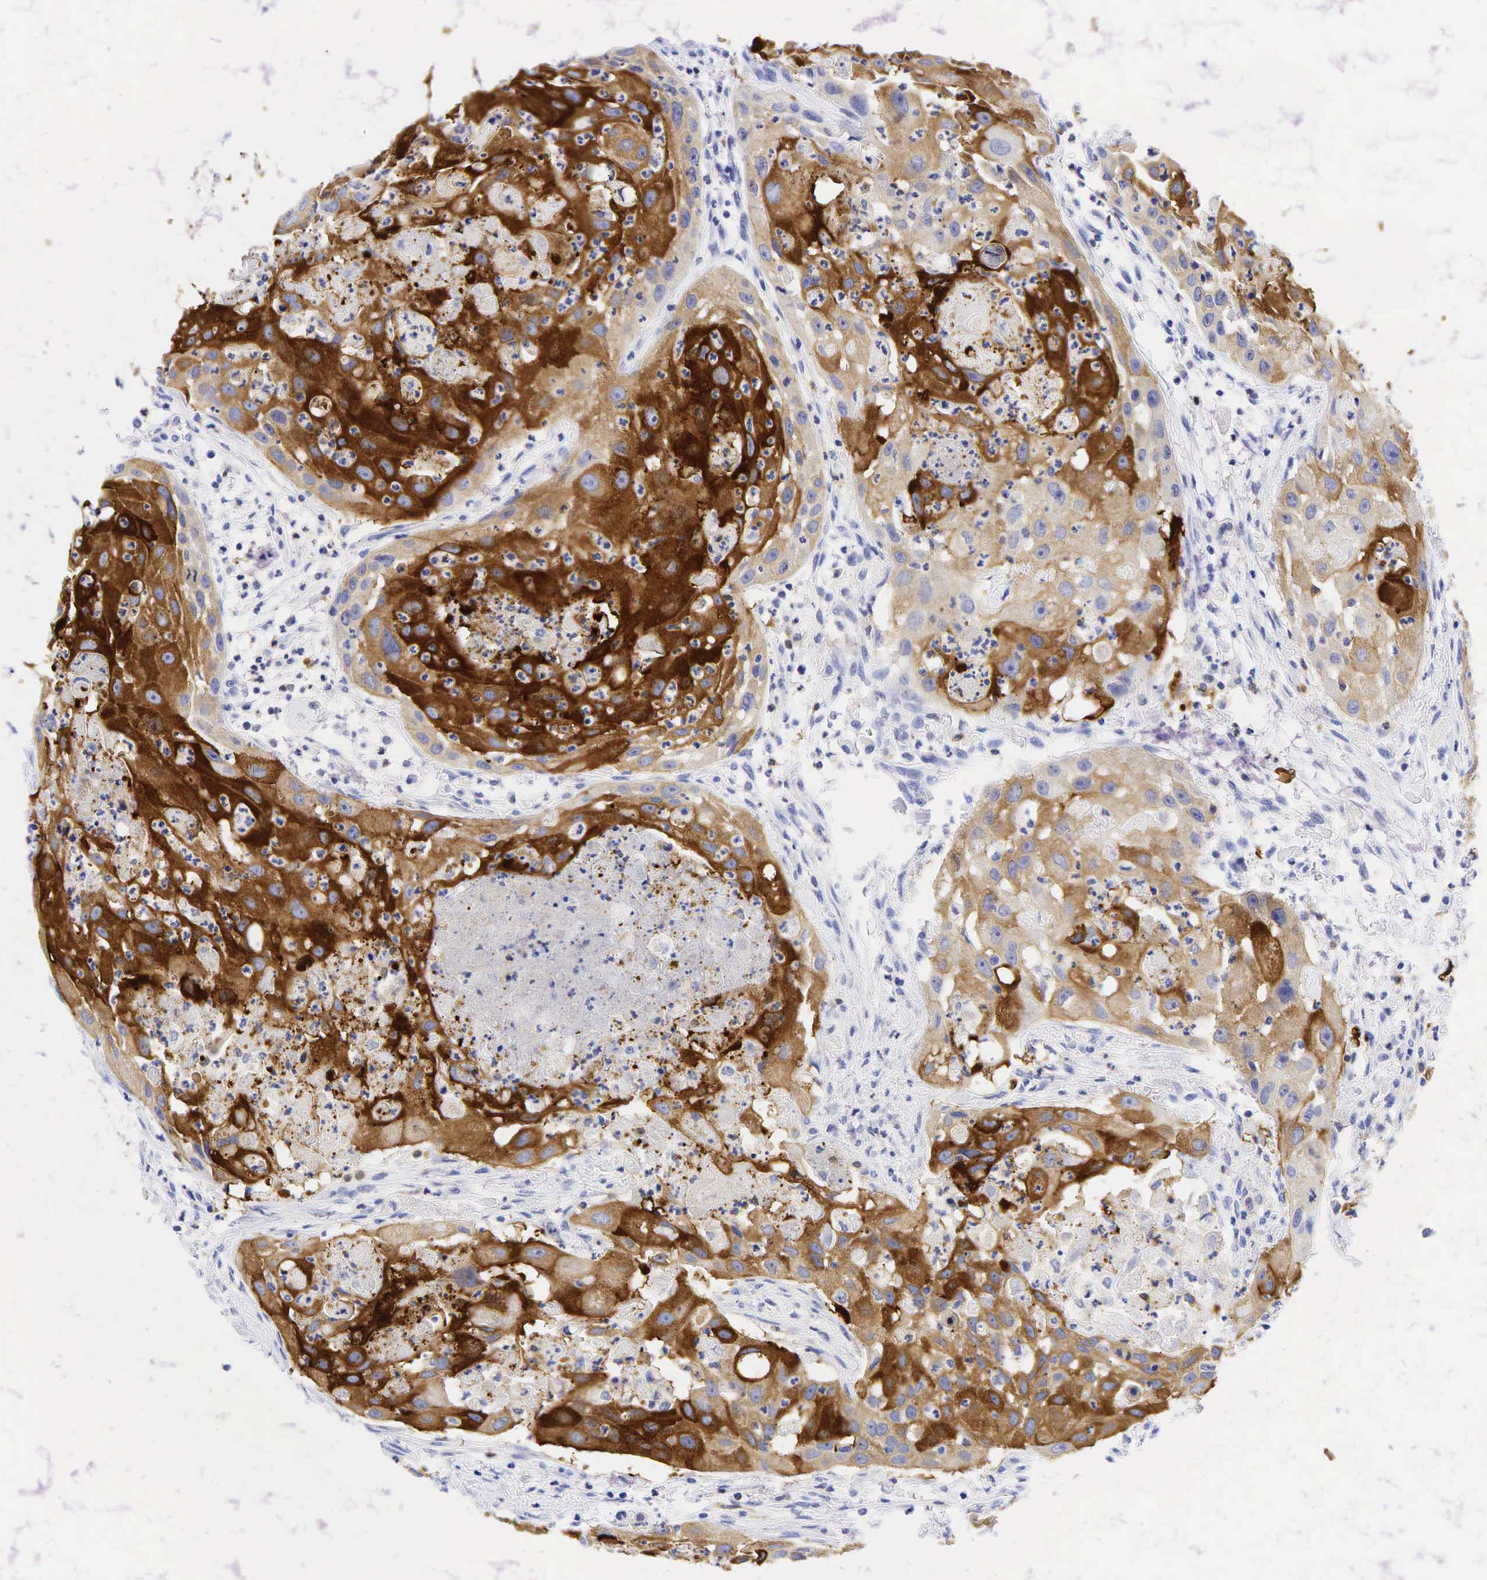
{"staining": {"intensity": "strong", "quantity": "25%-75%", "location": "cytoplasmic/membranous"}, "tissue": "head and neck cancer", "cell_type": "Tumor cells", "image_type": "cancer", "snomed": [{"axis": "morphology", "description": "Squamous cell carcinoma, NOS"}, {"axis": "topography", "description": "Head-Neck"}], "caption": "Squamous cell carcinoma (head and neck) was stained to show a protein in brown. There is high levels of strong cytoplasmic/membranous positivity in about 25%-75% of tumor cells. (DAB (3,3'-diaminobenzidine) IHC with brightfield microscopy, high magnification).", "gene": "TNFRSF8", "patient": {"sex": "male", "age": 64}}